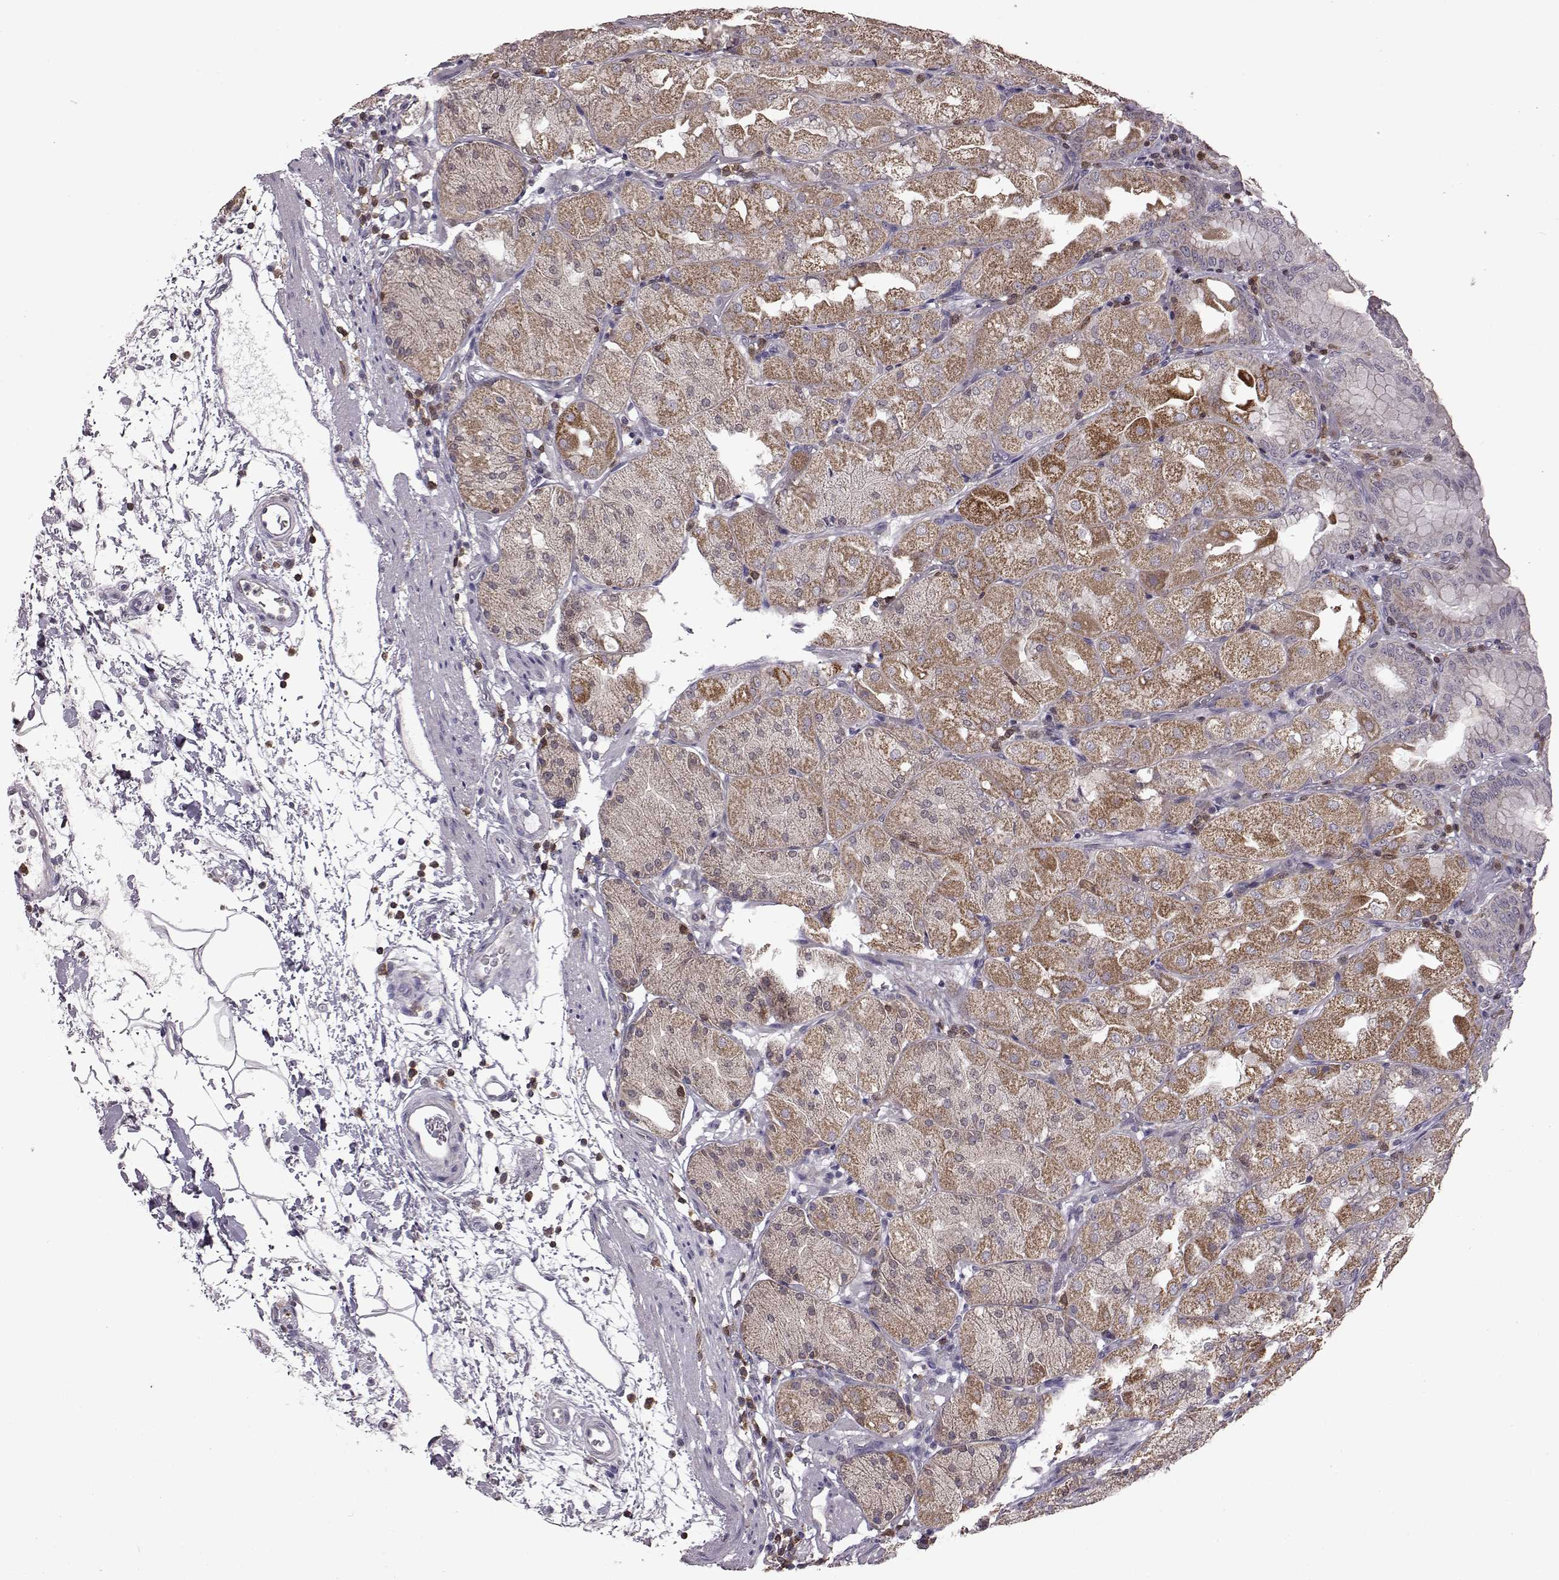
{"staining": {"intensity": "moderate", "quantity": "25%-75%", "location": "cytoplasmic/membranous"}, "tissue": "stomach", "cell_type": "Glandular cells", "image_type": "normal", "snomed": [{"axis": "morphology", "description": "Normal tissue, NOS"}, {"axis": "topography", "description": "Stomach, upper"}, {"axis": "topography", "description": "Stomach"}, {"axis": "topography", "description": "Stomach, lower"}], "caption": "A high-resolution histopathology image shows immunohistochemistry staining of normal stomach, which demonstrates moderate cytoplasmic/membranous staining in approximately 25%-75% of glandular cells. (brown staining indicates protein expression, while blue staining denotes nuclei).", "gene": "DOK2", "patient": {"sex": "male", "age": 62}}